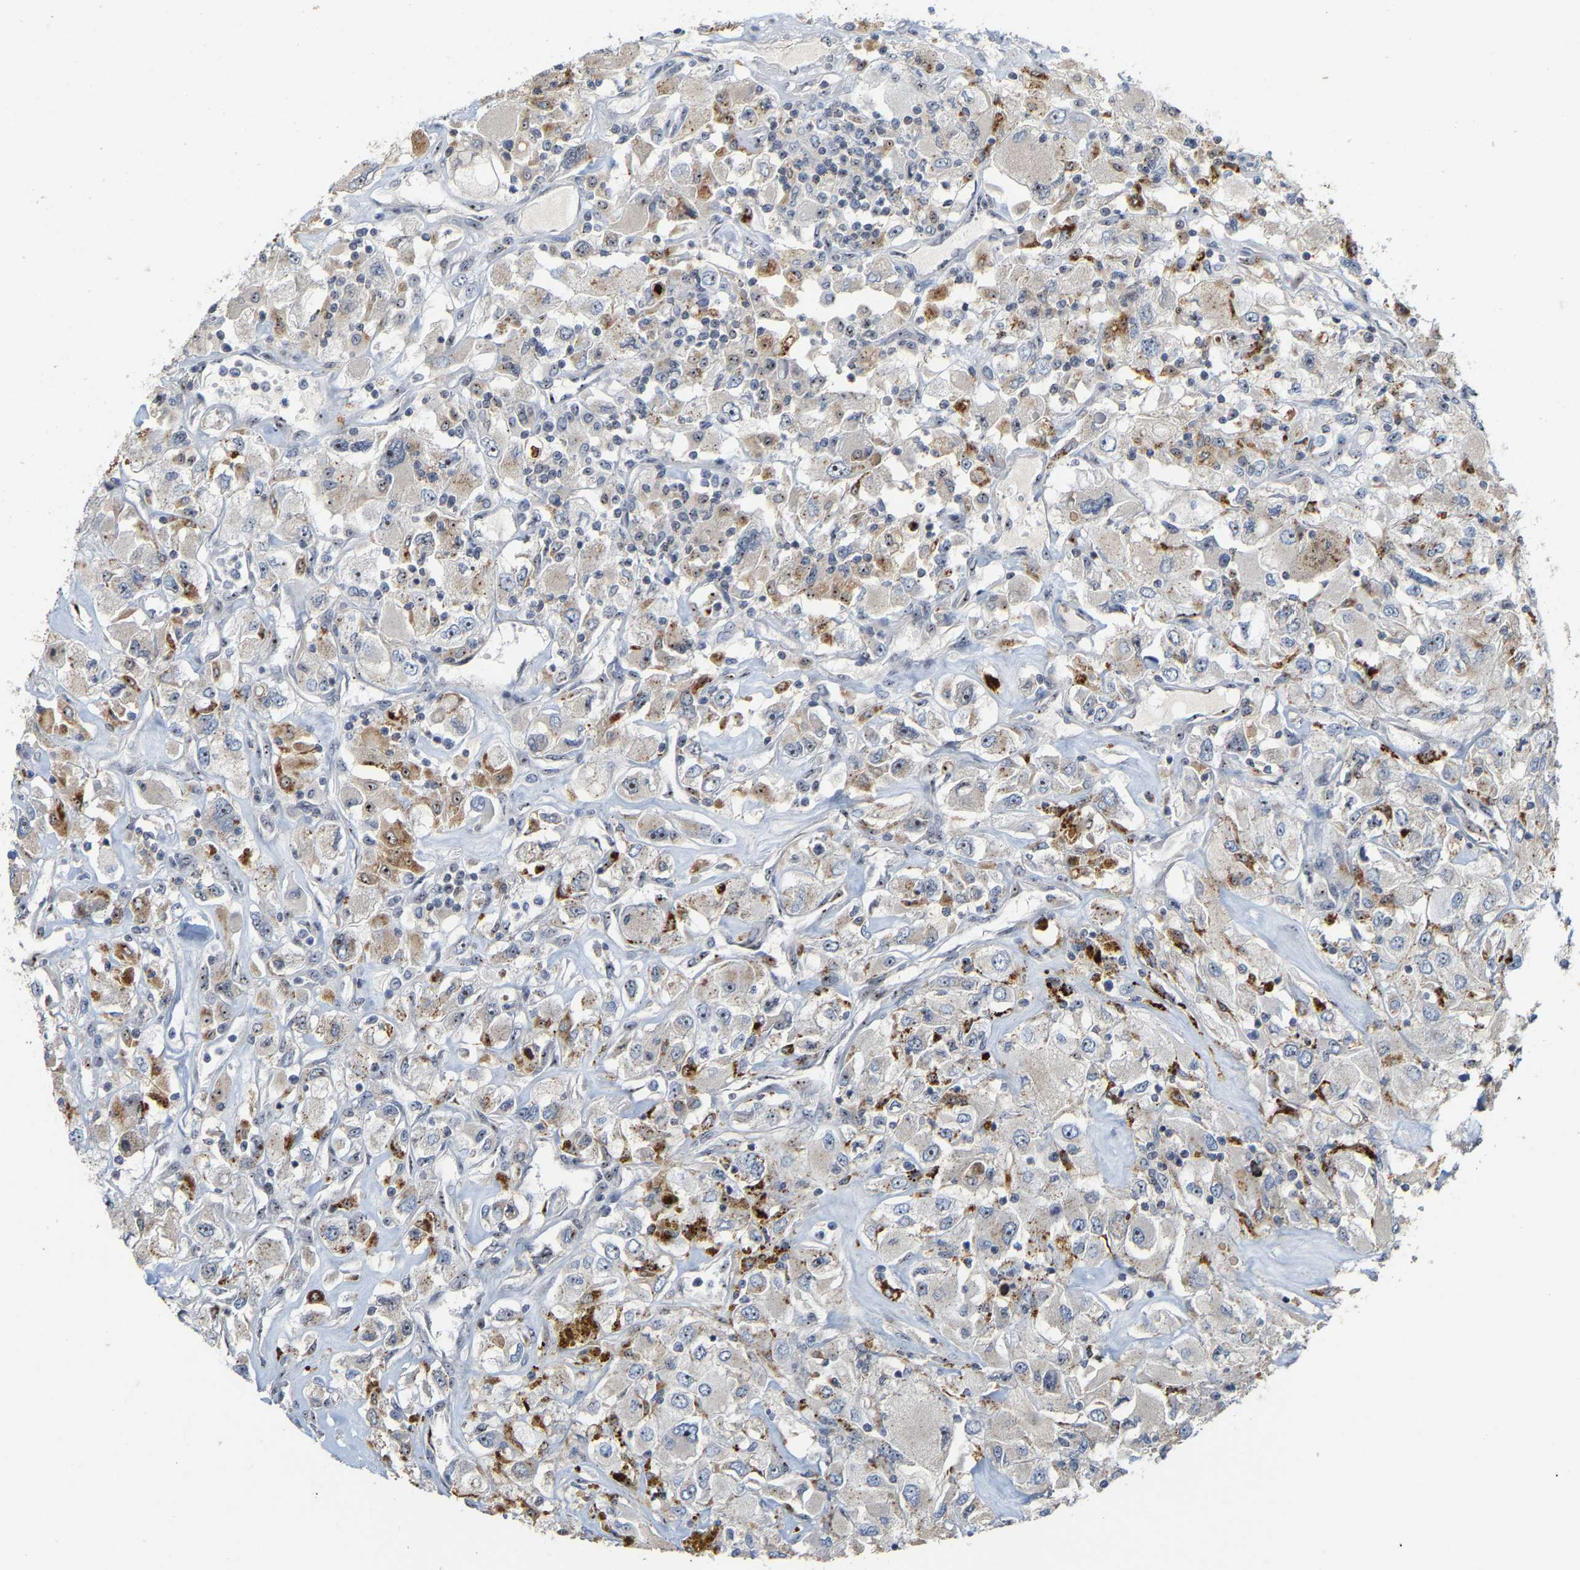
{"staining": {"intensity": "moderate", "quantity": "25%-75%", "location": "cytoplasmic/membranous,nuclear"}, "tissue": "renal cancer", "cell_type": "Tumor cells", "image_type": "cancer", "snomed": [{"axis": "morphology", "description": "Adenocarcinoma, NOS"}, {"axis": "topography", "description": "Kidney"}], "caption": "A medium amount of moderate cytoplasmic/membranous and nuclear expression is seen in approximately 25%-75% of tumor cells in renal adenocarcinoma tissue.", "gene": "NOP58", "patient": {"sex": "female", "age": 52}}